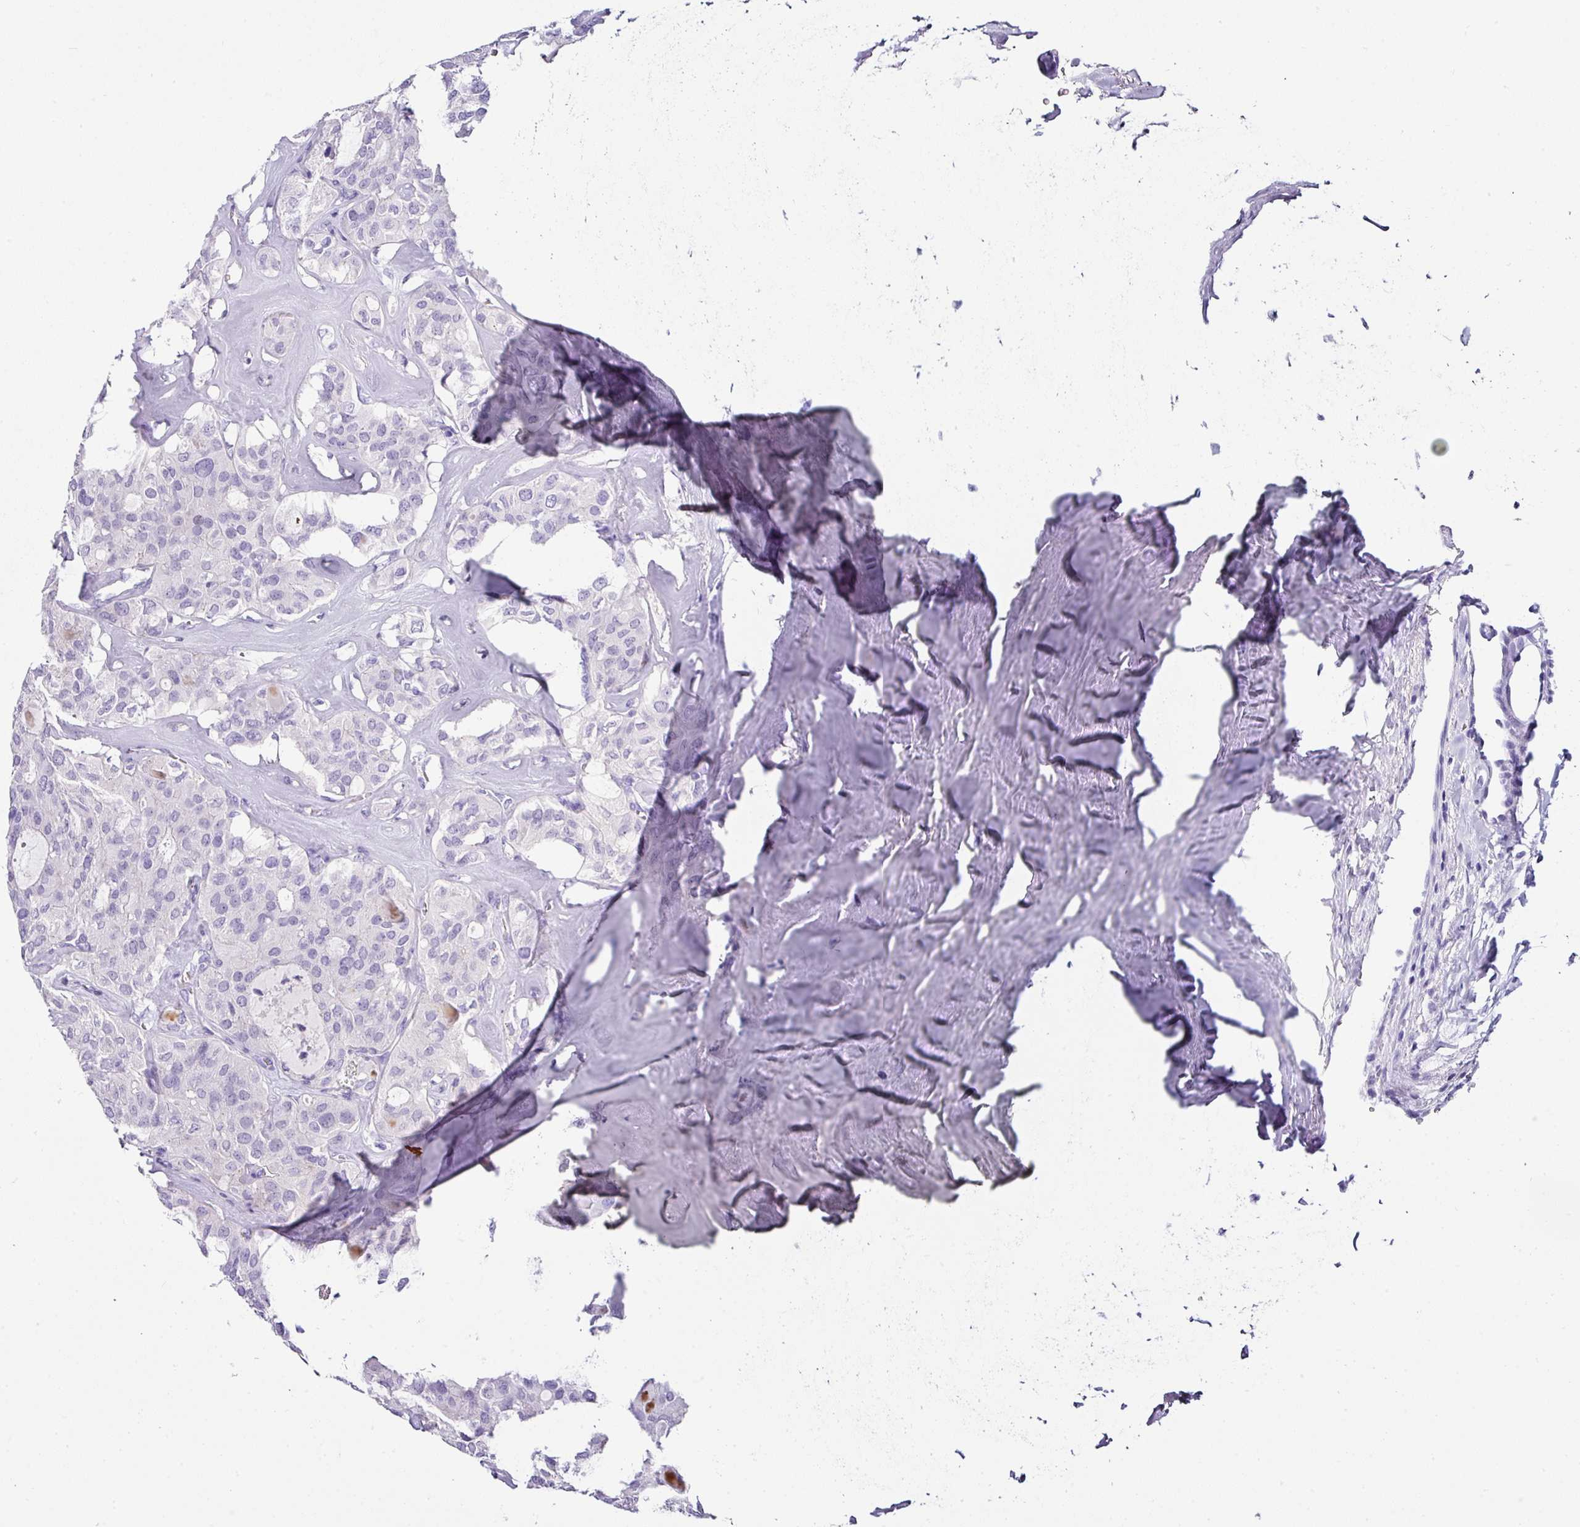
{"staining": {"intensity": "negative", "quantity": "none", "location": "none"}, "tissue": "thyroid cancer", "cell_type": "Tumor cells", "image_type": "cancer", "snomed": [{"axis": "morphology", "description": "Follicular adenoma carcinoma, NOS"}, {"axis": "topography", "description": "Thyroid gland"}], "caption": "Tumor cells are negative for protein expression in human follicular adenoma carcinoma (thyroid).", "gene": "NAPSA", "patient": {"sex": "male", "age": 75}}